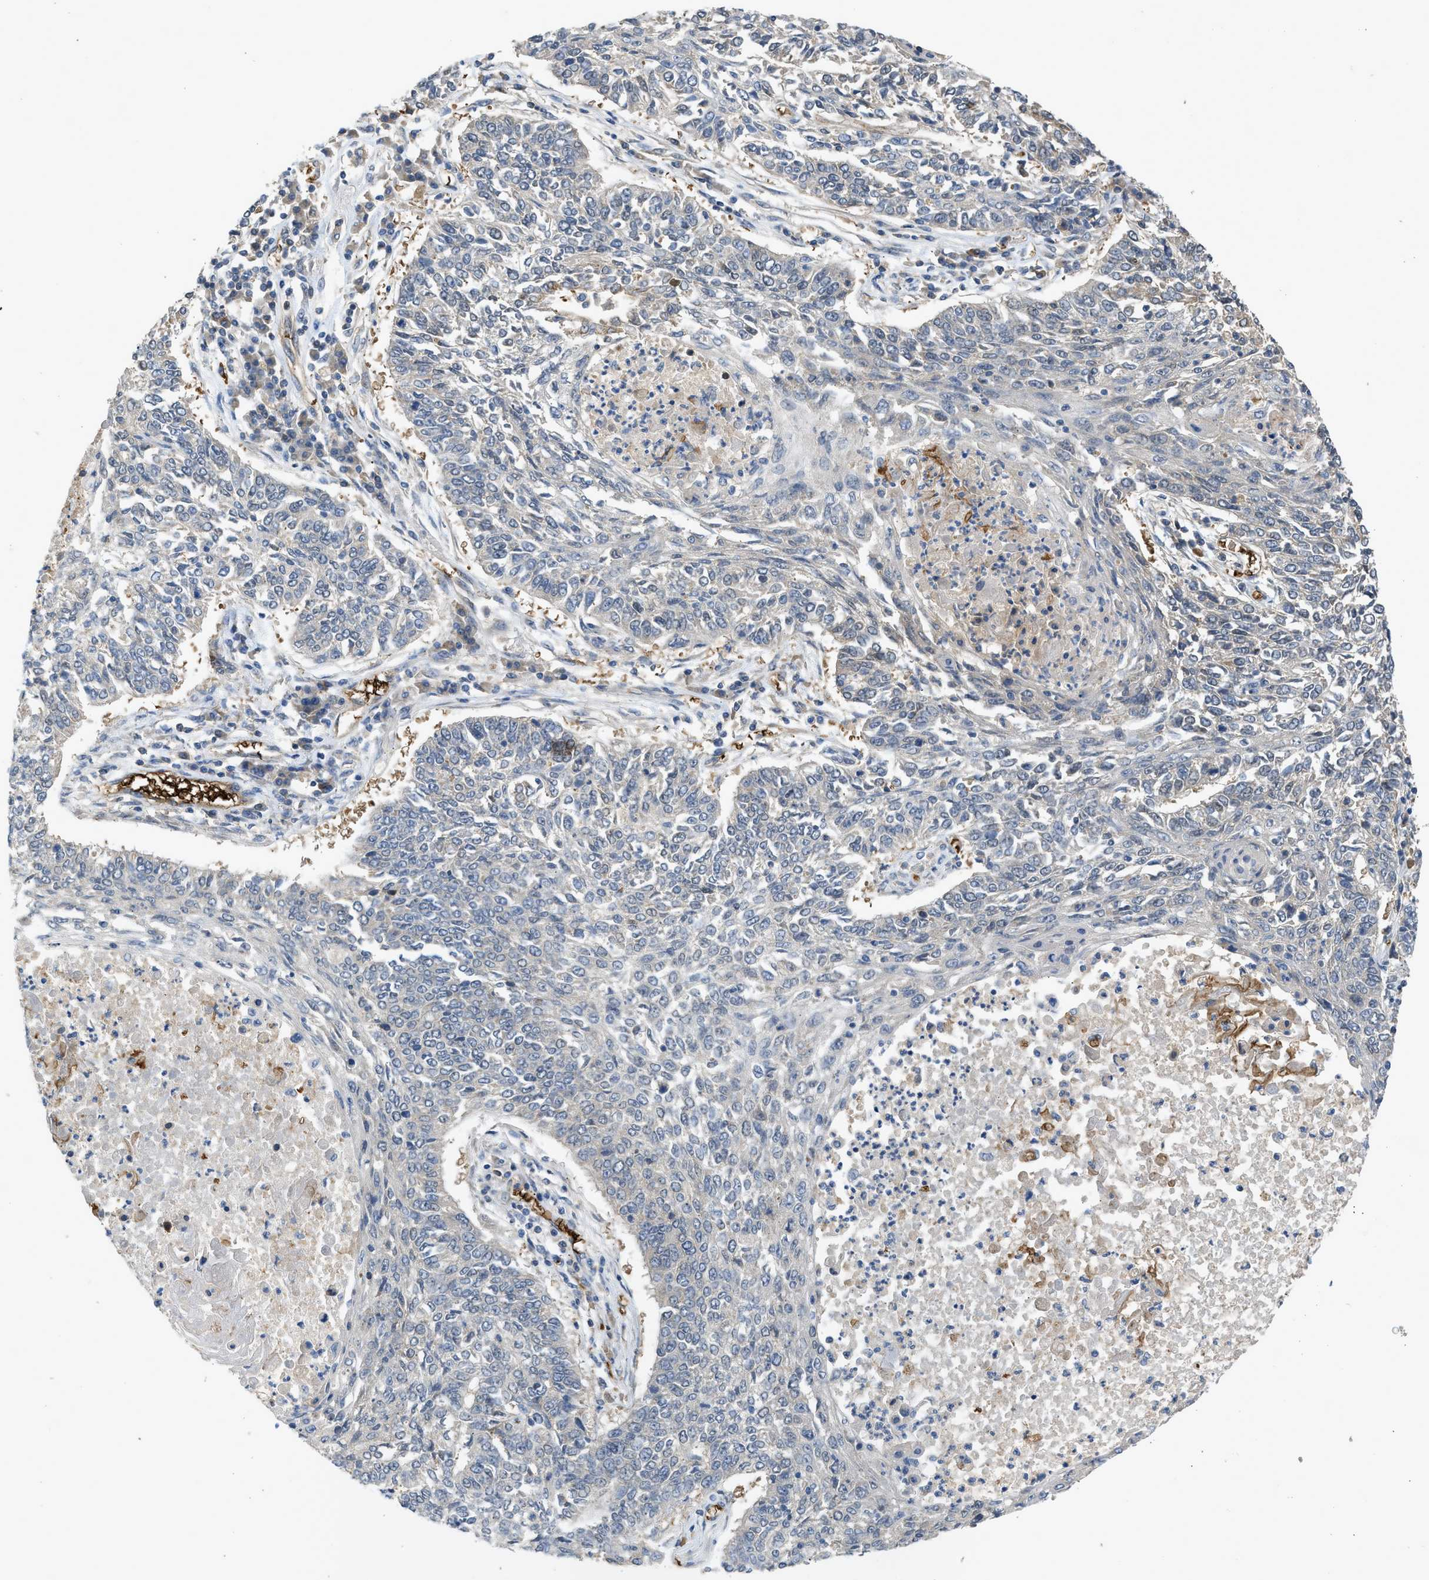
{"staining": {"intensity": "negative", "quantity": "none", "location": "none"}, "tissue": "lung cancer", "cell_type": "Tumor cells", "image_type": "cancer", "snomed": [{"axis": "morphology", "description": "Normal tissue, NOS"}, {"axis": "morphology", "description": "Squamous cell carcinoma, NOS"}, {"axis": "topography", "description": "Cartilage tissue"}, {"axis": "topography", "description": "Bronchus"}, {"axis": "topography", "description": "Lung"}], "caption": "Lung cancer (squamous cell carcinoma) was stained to show a protein in brown. There is no significant expression in tumor cells.", "gene": "MAPK7", "patient": {"sex": "female", "age": 49}}